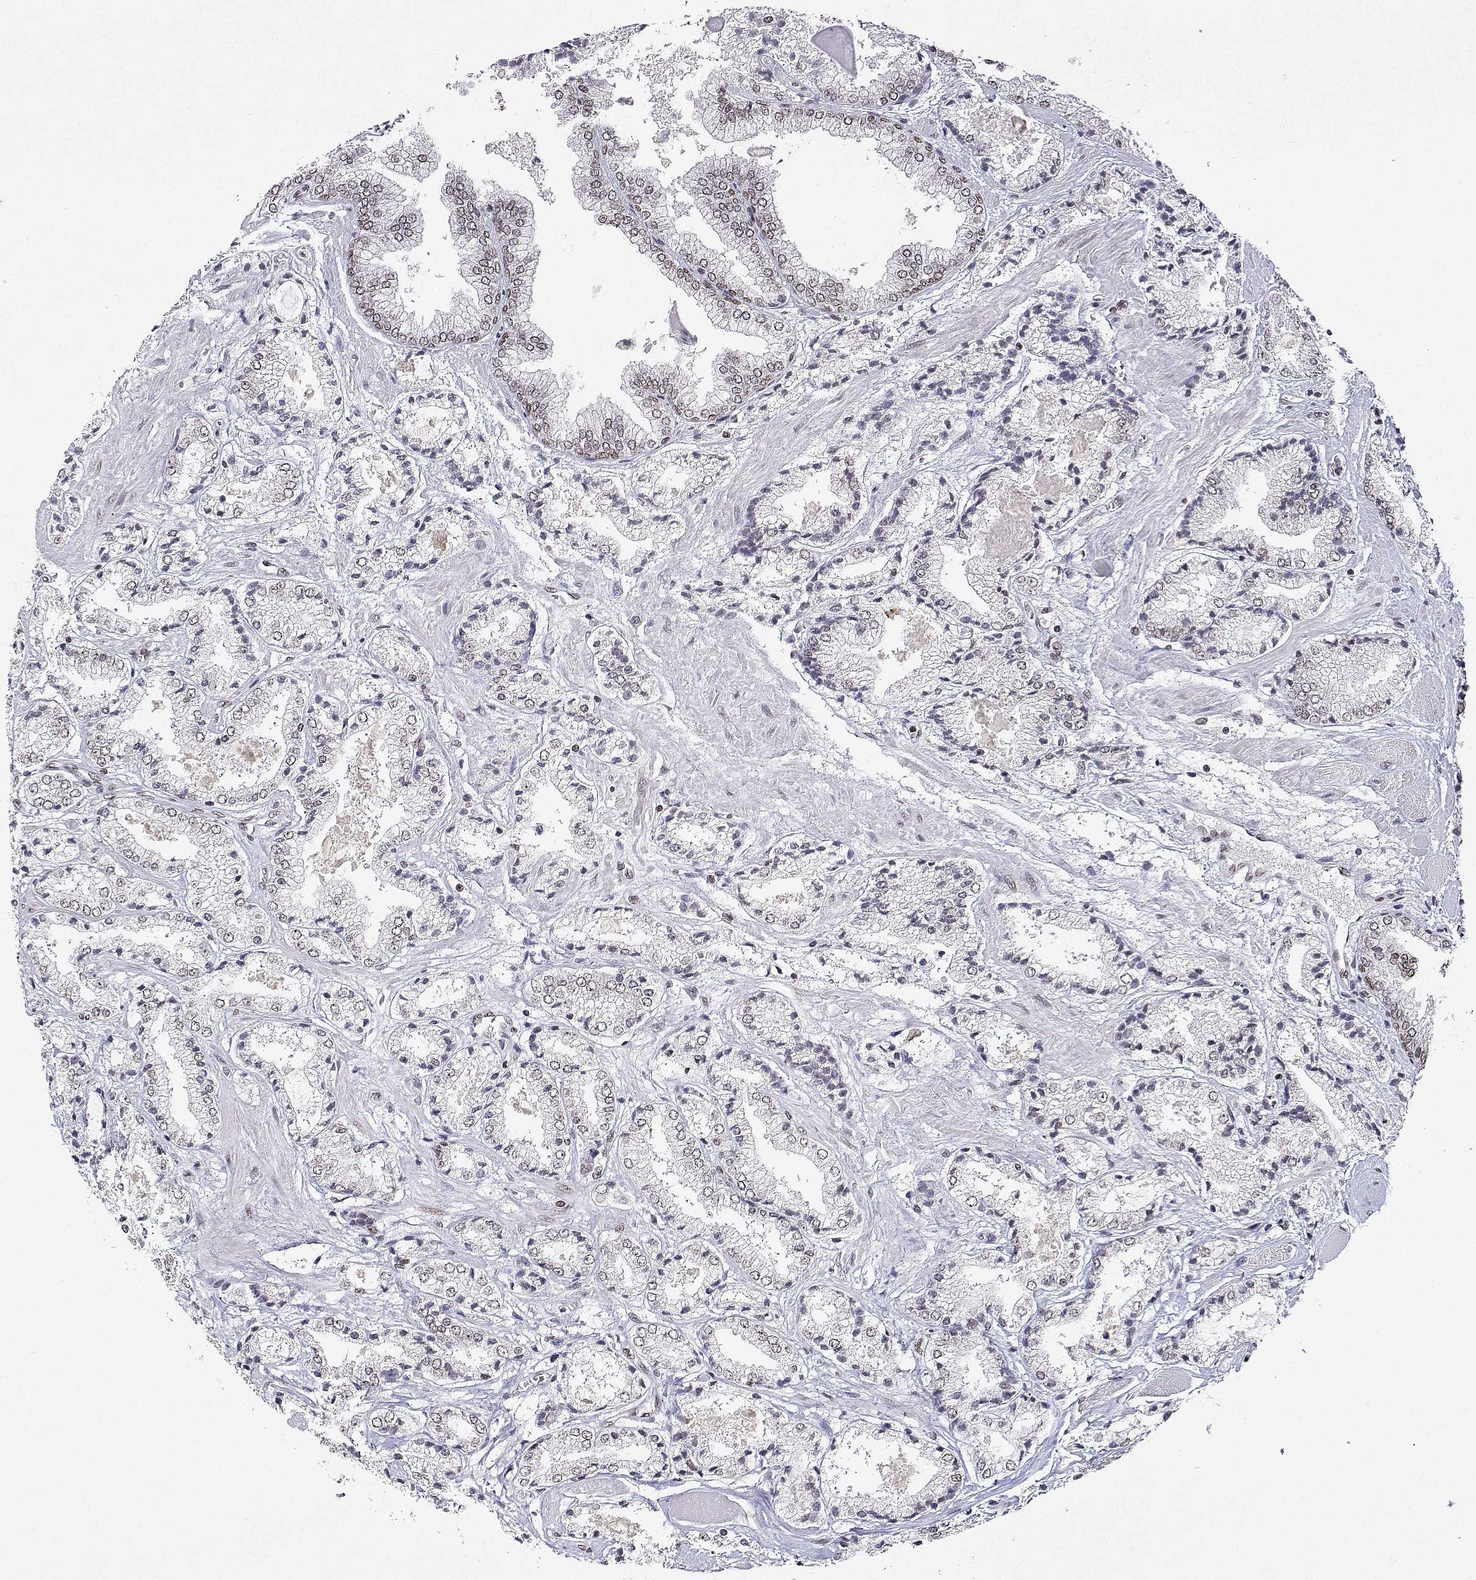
{"staining": {"intensity": "weak", "quantity": "25%-75%", "location": "nuclear"}, "tissue": "prostate cancer", "cell_type": "Tumor cells", "image_type": "cancer", "snomed": [{"axis": "morphology", "description": "Adenocarcinoma, High grade"}, {"axis": "topography", "description": "Prostate"}], "caption": "Prostate cancer (adenocarcinoma (high-grade)) was stained to show a protein in brown. There is low levels of weak nuclear staining in about 25%-75% of tumor cells.", "gene": "XPC", "patient": {"sex": "male", "age": 64}}